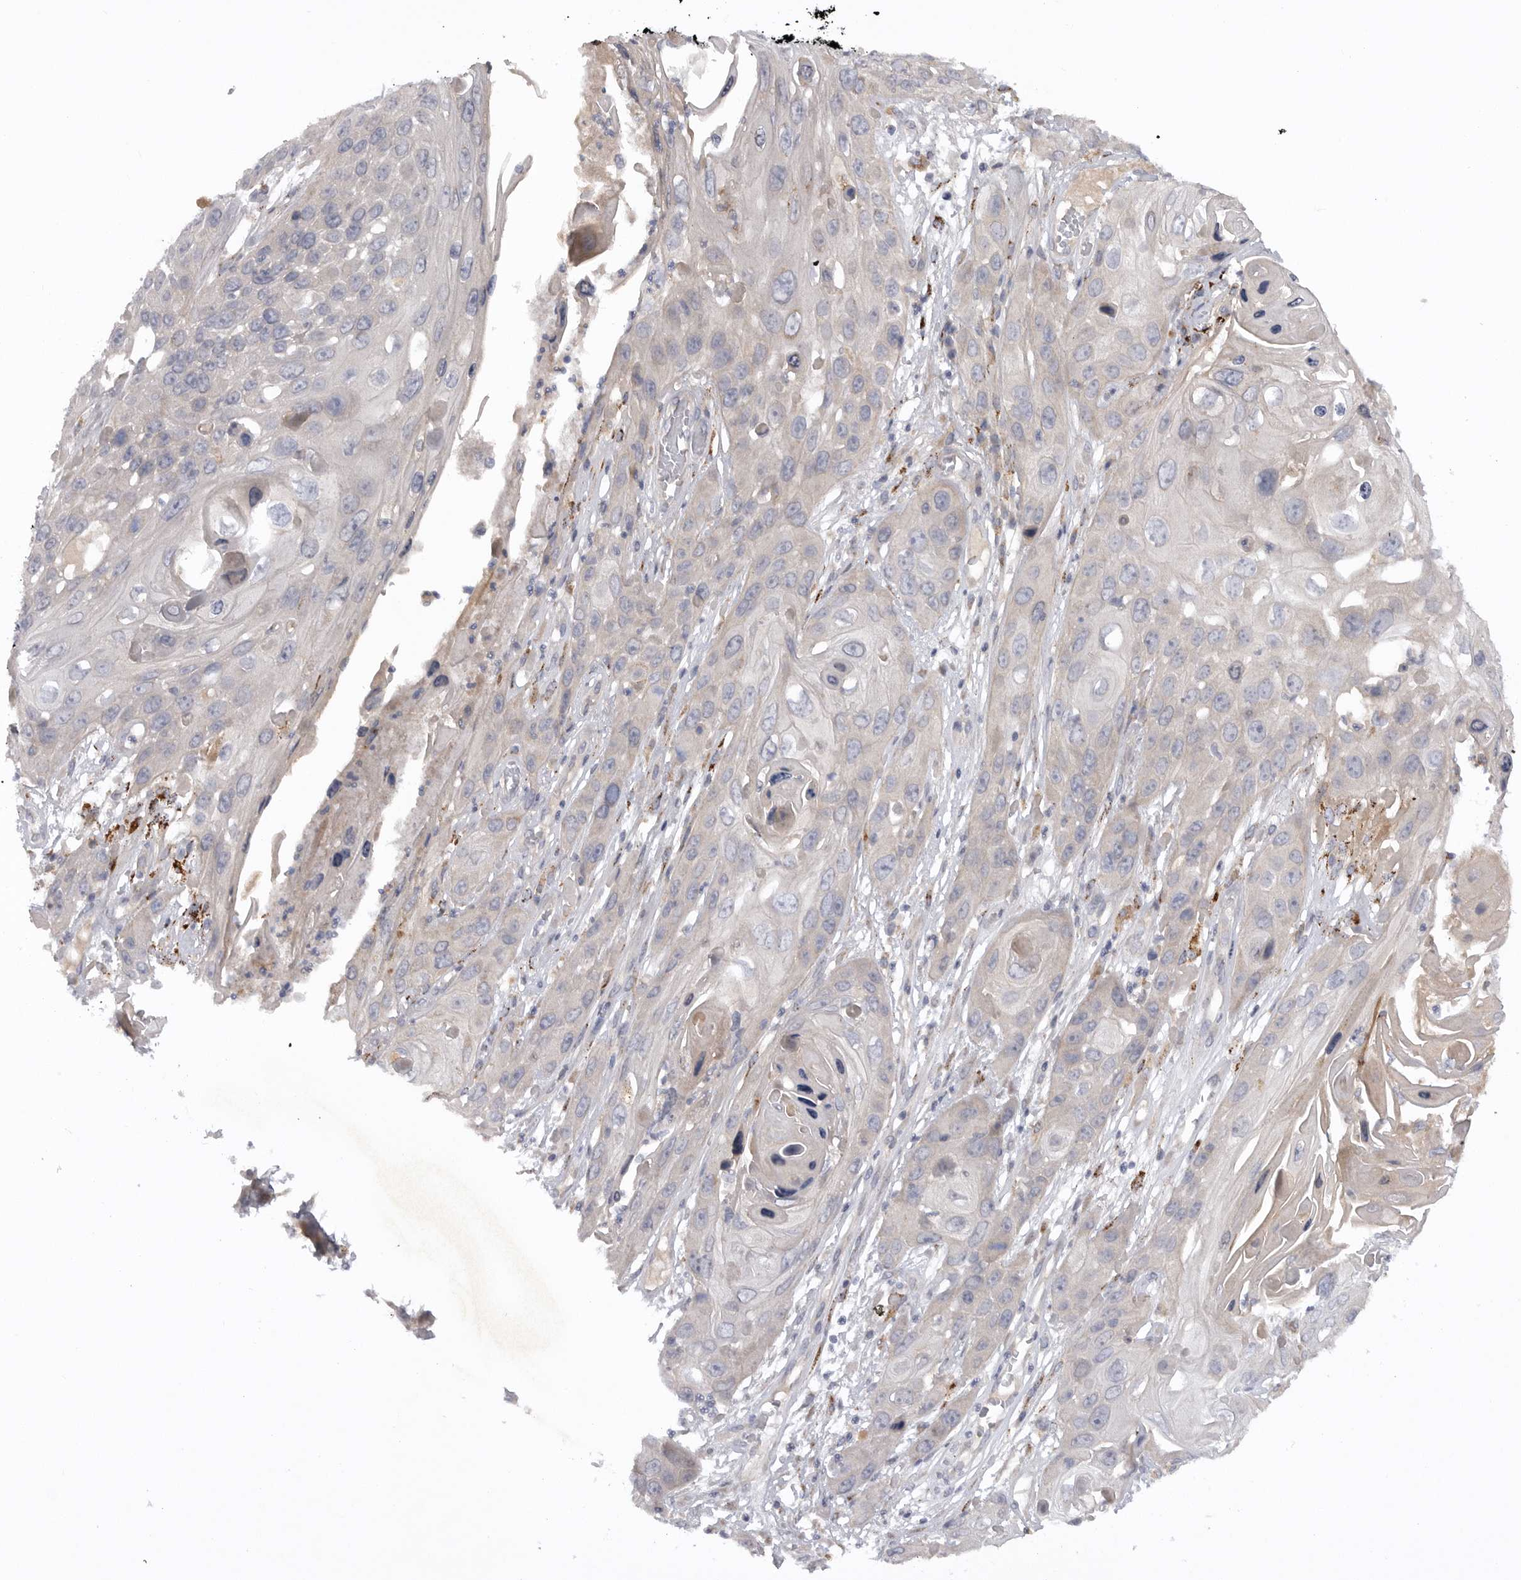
{"staining": {"intensity": "negative", "quantity": "none", "location": "none"}, "tissue": "skin cancer", "cell_type": "Tumor cells", "image_type": "cancer", "snomed": [{"axis": "morphology", "description": "Squamous cell carcinoma, NOS"}, {"axis": "topography", "description": "Skin"}], "caption": "DAB immunohistochemical staining of skin squamous cell carcinoma reveals no significant staining in tumor cells.", "gene": "DHDDS", "patient": {"sex": "male", "age": 55}}